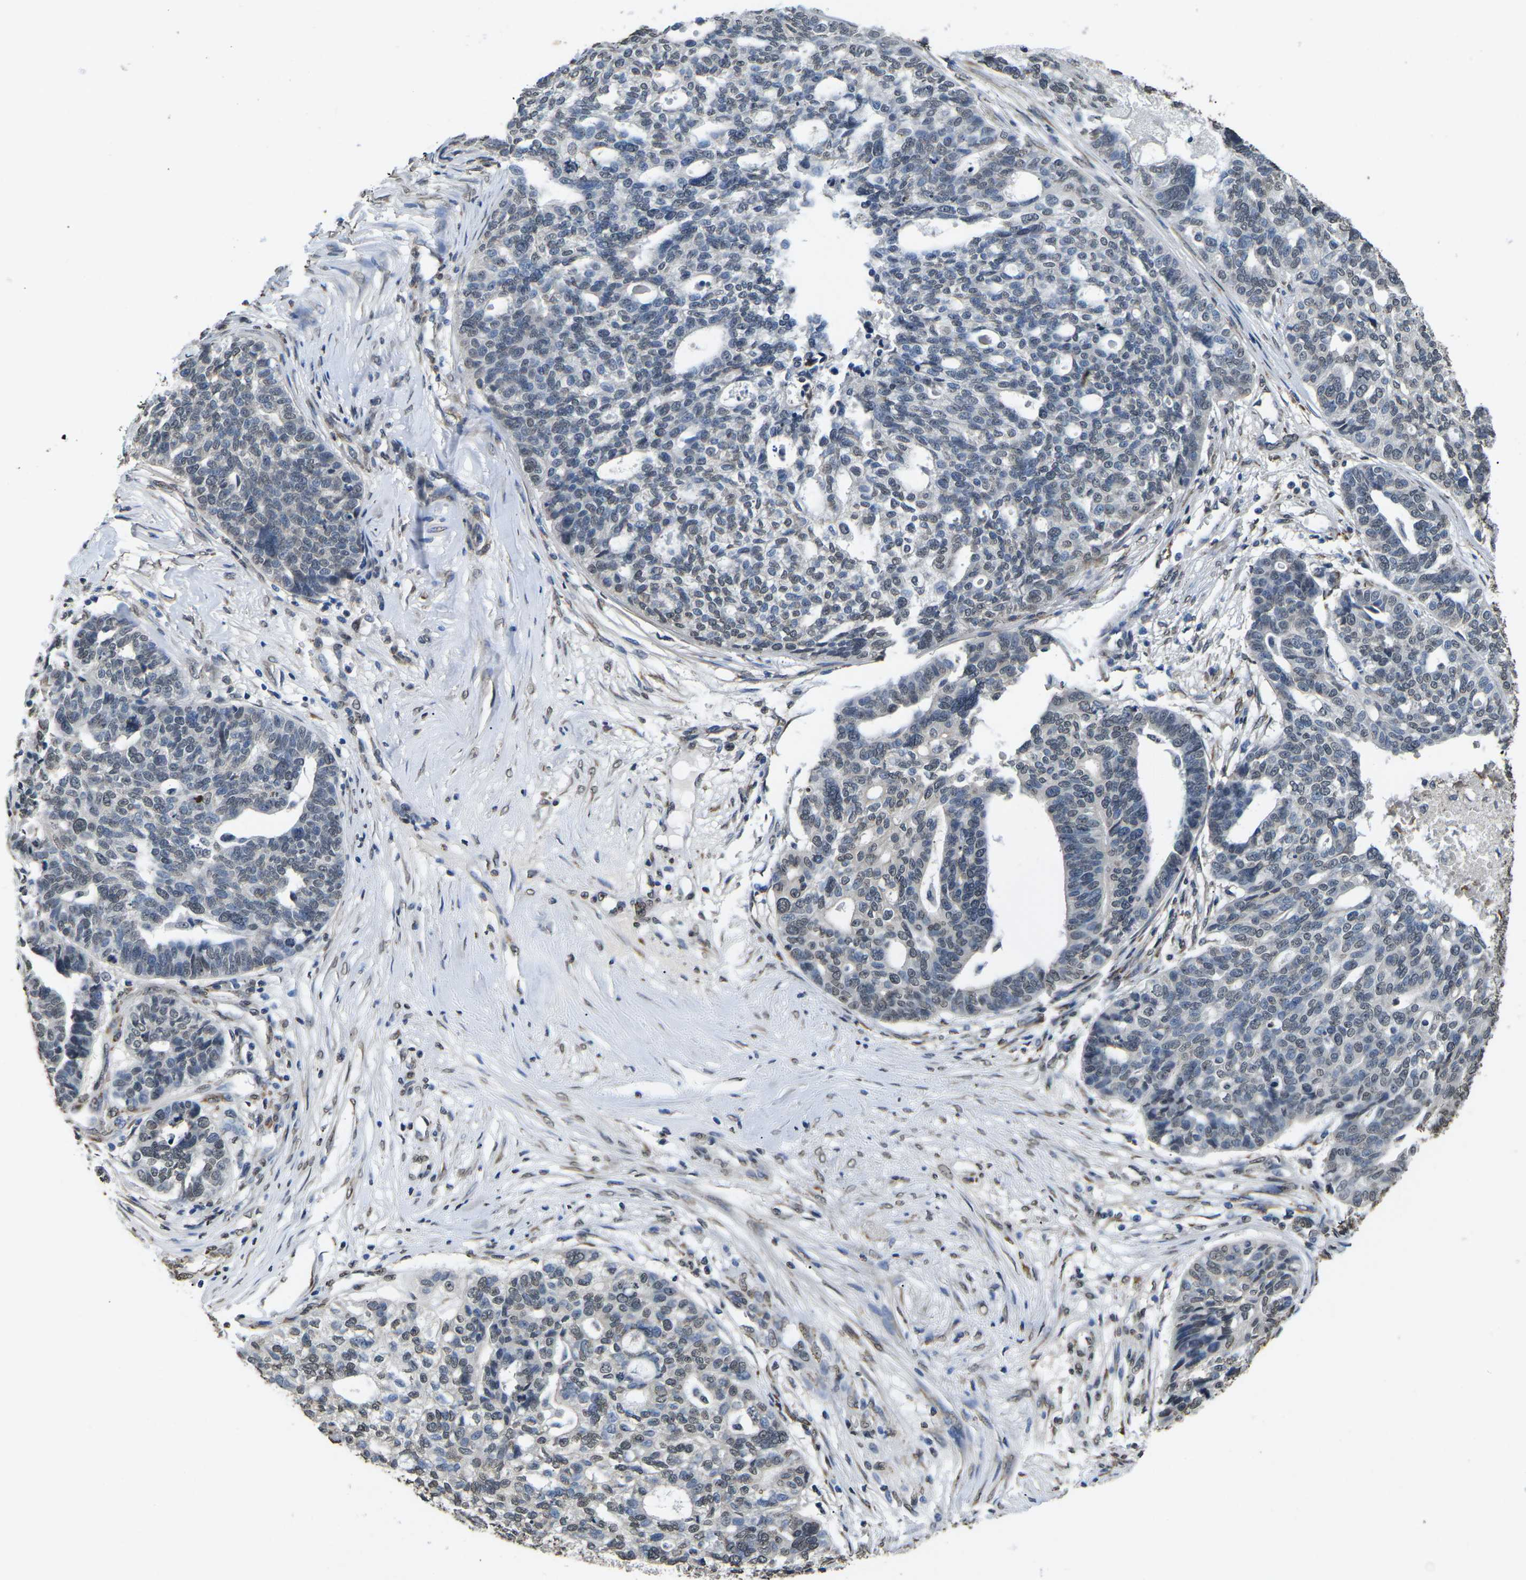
{"staining": {"intensity": "negative", "quantity": "none", "location": "none"}, "tissue": "ovarian cancer", "cell_type": "Tumor cells", "image_type": "cancer", "snomed": [{"axis": "morphology", "description": "Cystadenocarcinoma, serous, NOS"}, {"axis": "topography", "description": "Ovary"}], "caption": "Histopathology image shows no protein staining in tumor cells of ovarian cancer tissue. Brightfield microscopy of immunohistochemistry (IHC) stained with DAB (brown) and hematoxylin (blue), captured at high magnification.", "gene": "SCNN1B", "patient": {"sex": "female", "age": 59}}